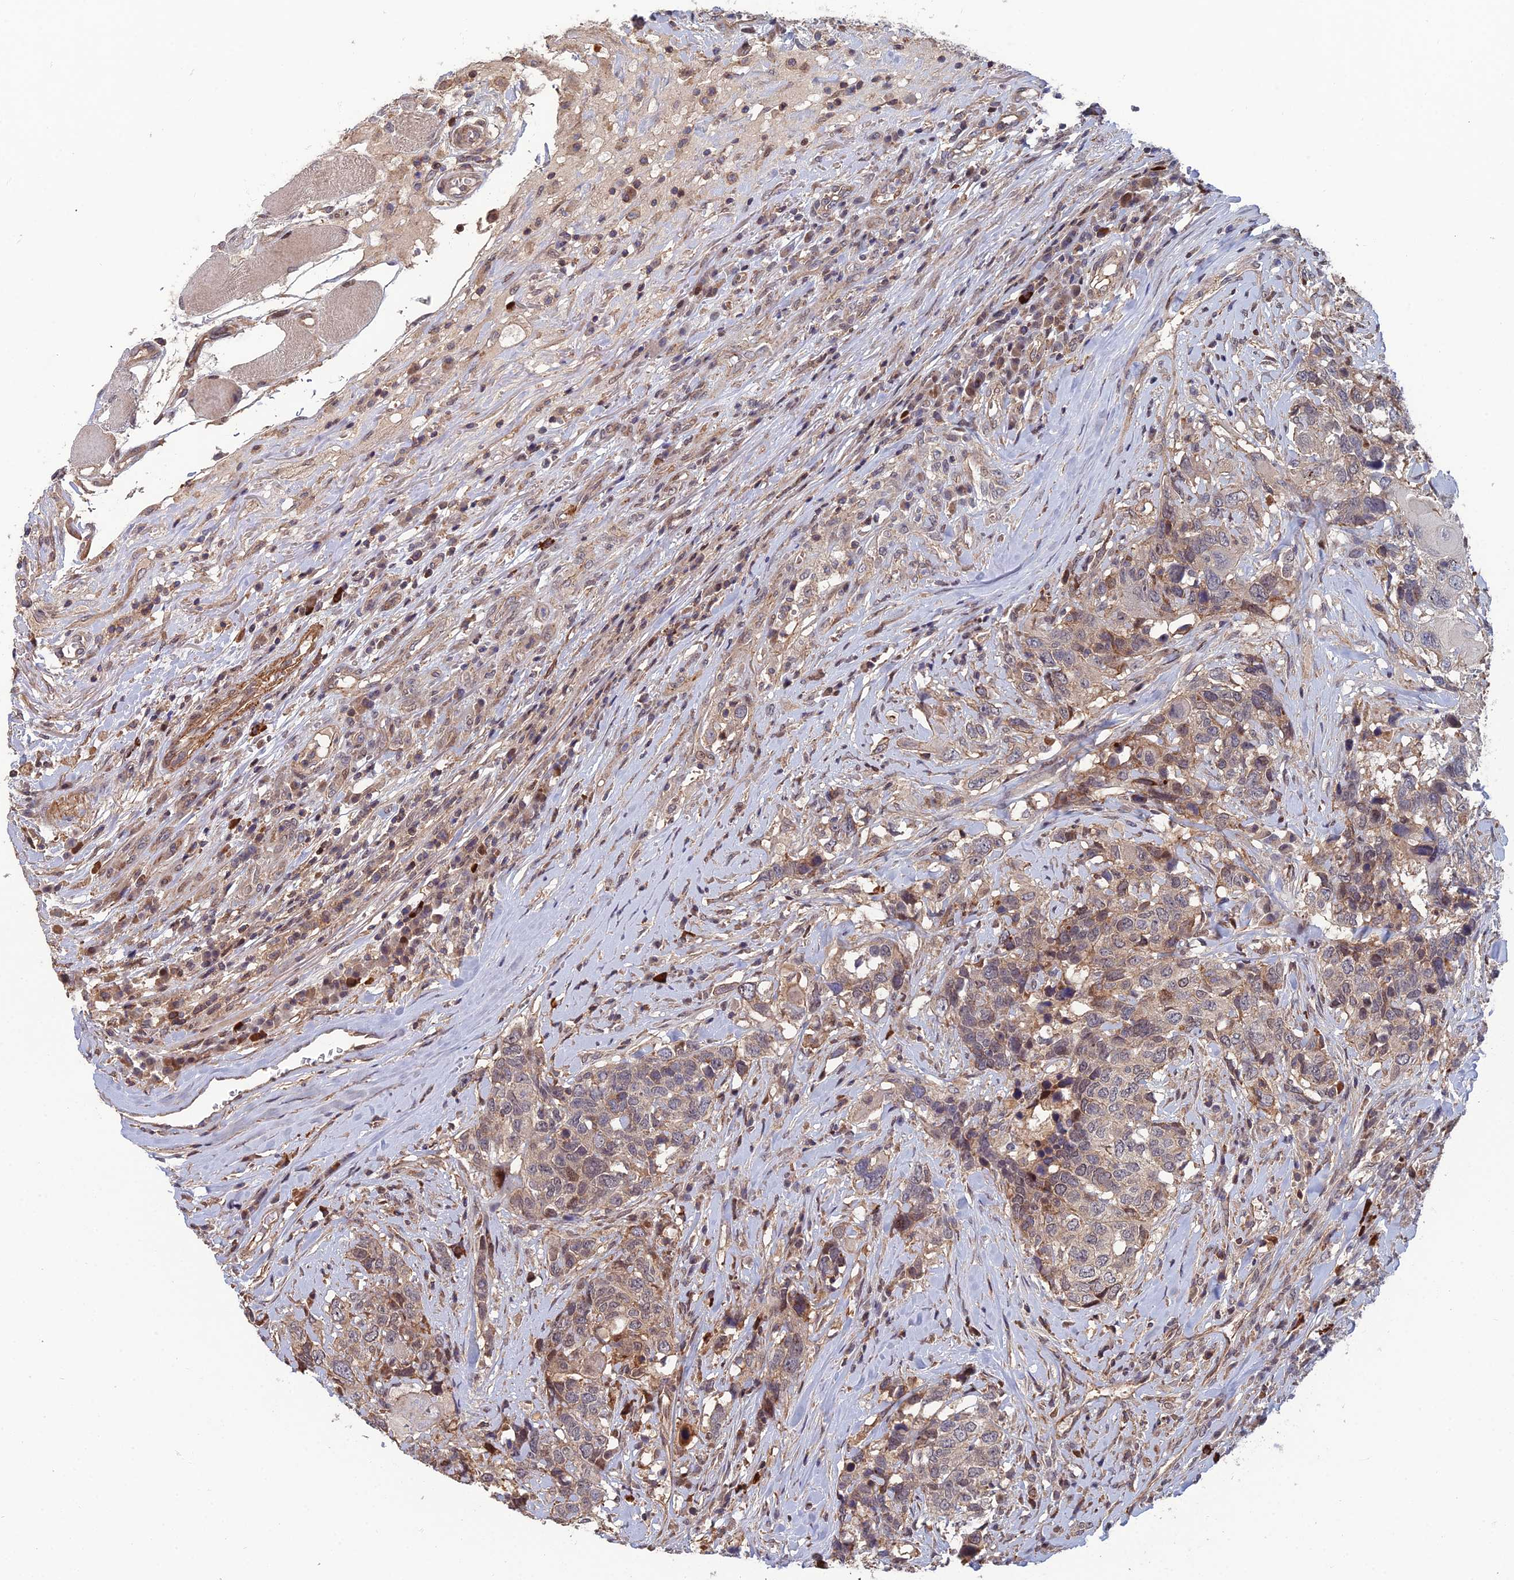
{"staining": {"intensity": "moderate", "quantity": "<25%", "location": "cytoplasmic/membranous,nuclear"}, "tissue": "head and neck cancer", "cell_type": "Tumor cells", "image_type": "cancer", "snomed": [{"axis": "morphology", "description": "Squamous cell carcinoma, NOS"}, {"axis": "topography", "description": "Head-Neck"}], "caption": "The photomicrograph exhibits staining of head and neck cancer (squamous cell carcinoma), revealing moderate cytoplasmic/membranous and nuclear protein staining (brown color) within tumor cells. The staining was performed using DAB, with brown indicating positive protein expression. Nuclei are stained blue with hematoxylin.", "gene": "CCDC183", "patient": {"sex": "male", "age": 66}}